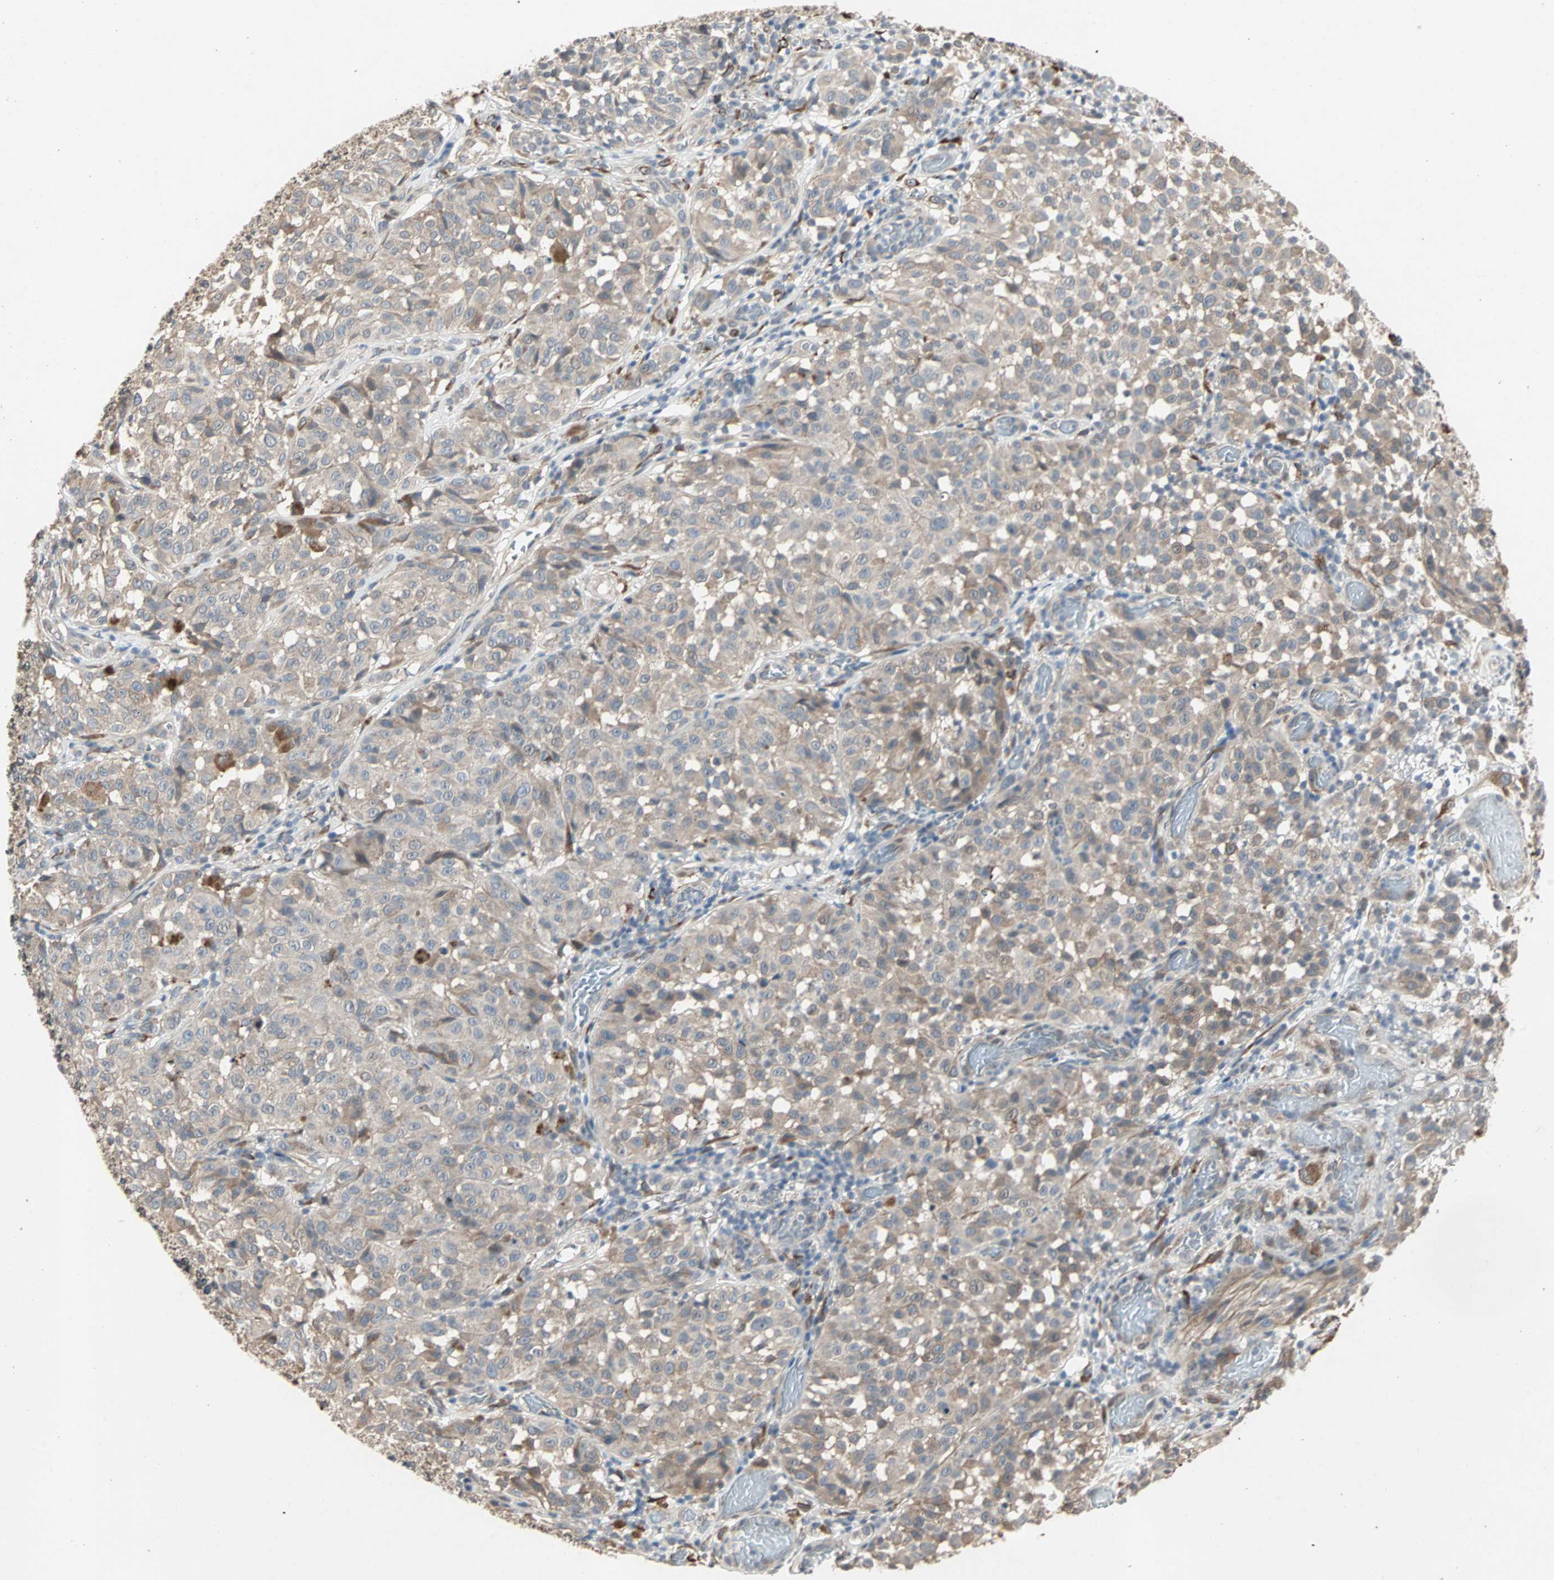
{"staining": {"intensity": "moderate", "quantity": "25%-75%", "location": "cytoplasmic/membranous"}, "tissue": "melanoma", "cell_type": "Tumor cells", "image_type": "cancer", "snomed": [{"axis": "morphology", "description": "Malignant melanoma, NOS"}, {"axis": "topography", "description": "Skin"}], "caption": "Immunohistochemical staining of human melanoma exhibits medium levels of moderate cytoplasmic/membranous expression in about 25%-75% of tumor cells.", "gene": "TRPV4", "patient": {"sex": "female", "age": 46}}